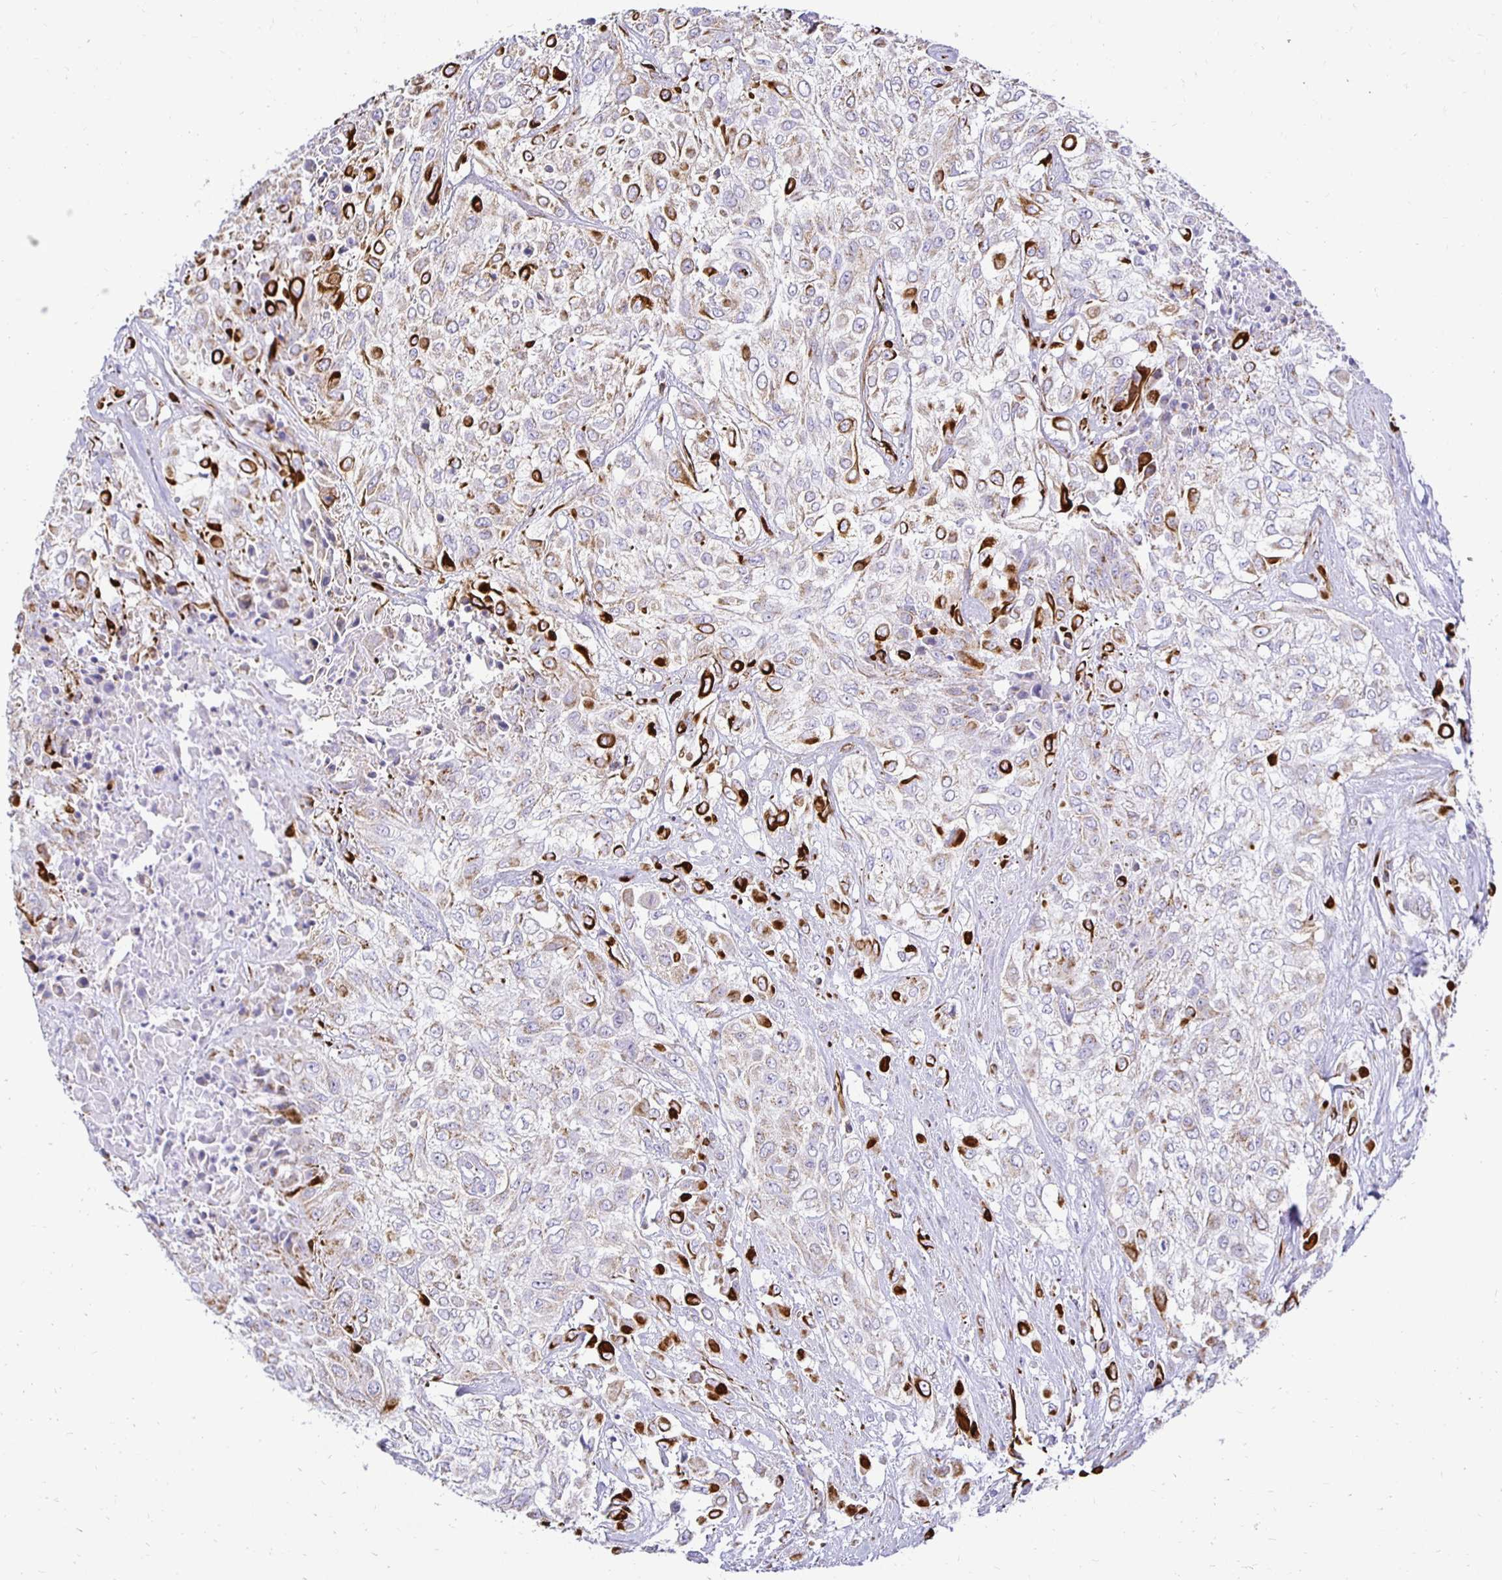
{"staining": {"intensity": "strong", "quantity": "<25%", "location": "cytoplasmic/membranous"}, "tissue": "urothelial cancer", "cell_type": "Tumor cells", "image_type": "cancer", "snomed": [{"axis": "morphology", "description": "Urothelial carcinoma, High grade"}, {"axis": "topography", "description": "Urinary bladder"}], "caption": "This micrograph demonstrates urothelial cancer stained with immunohistochemistry to label a protein in brown. The cytoplasmic/membranous of tumor cells show strong positivity for the protein. Nuclei are counter-stained blue.", "gene": "PLAAT2", "patient": {"sex": "male", "age": 57}}